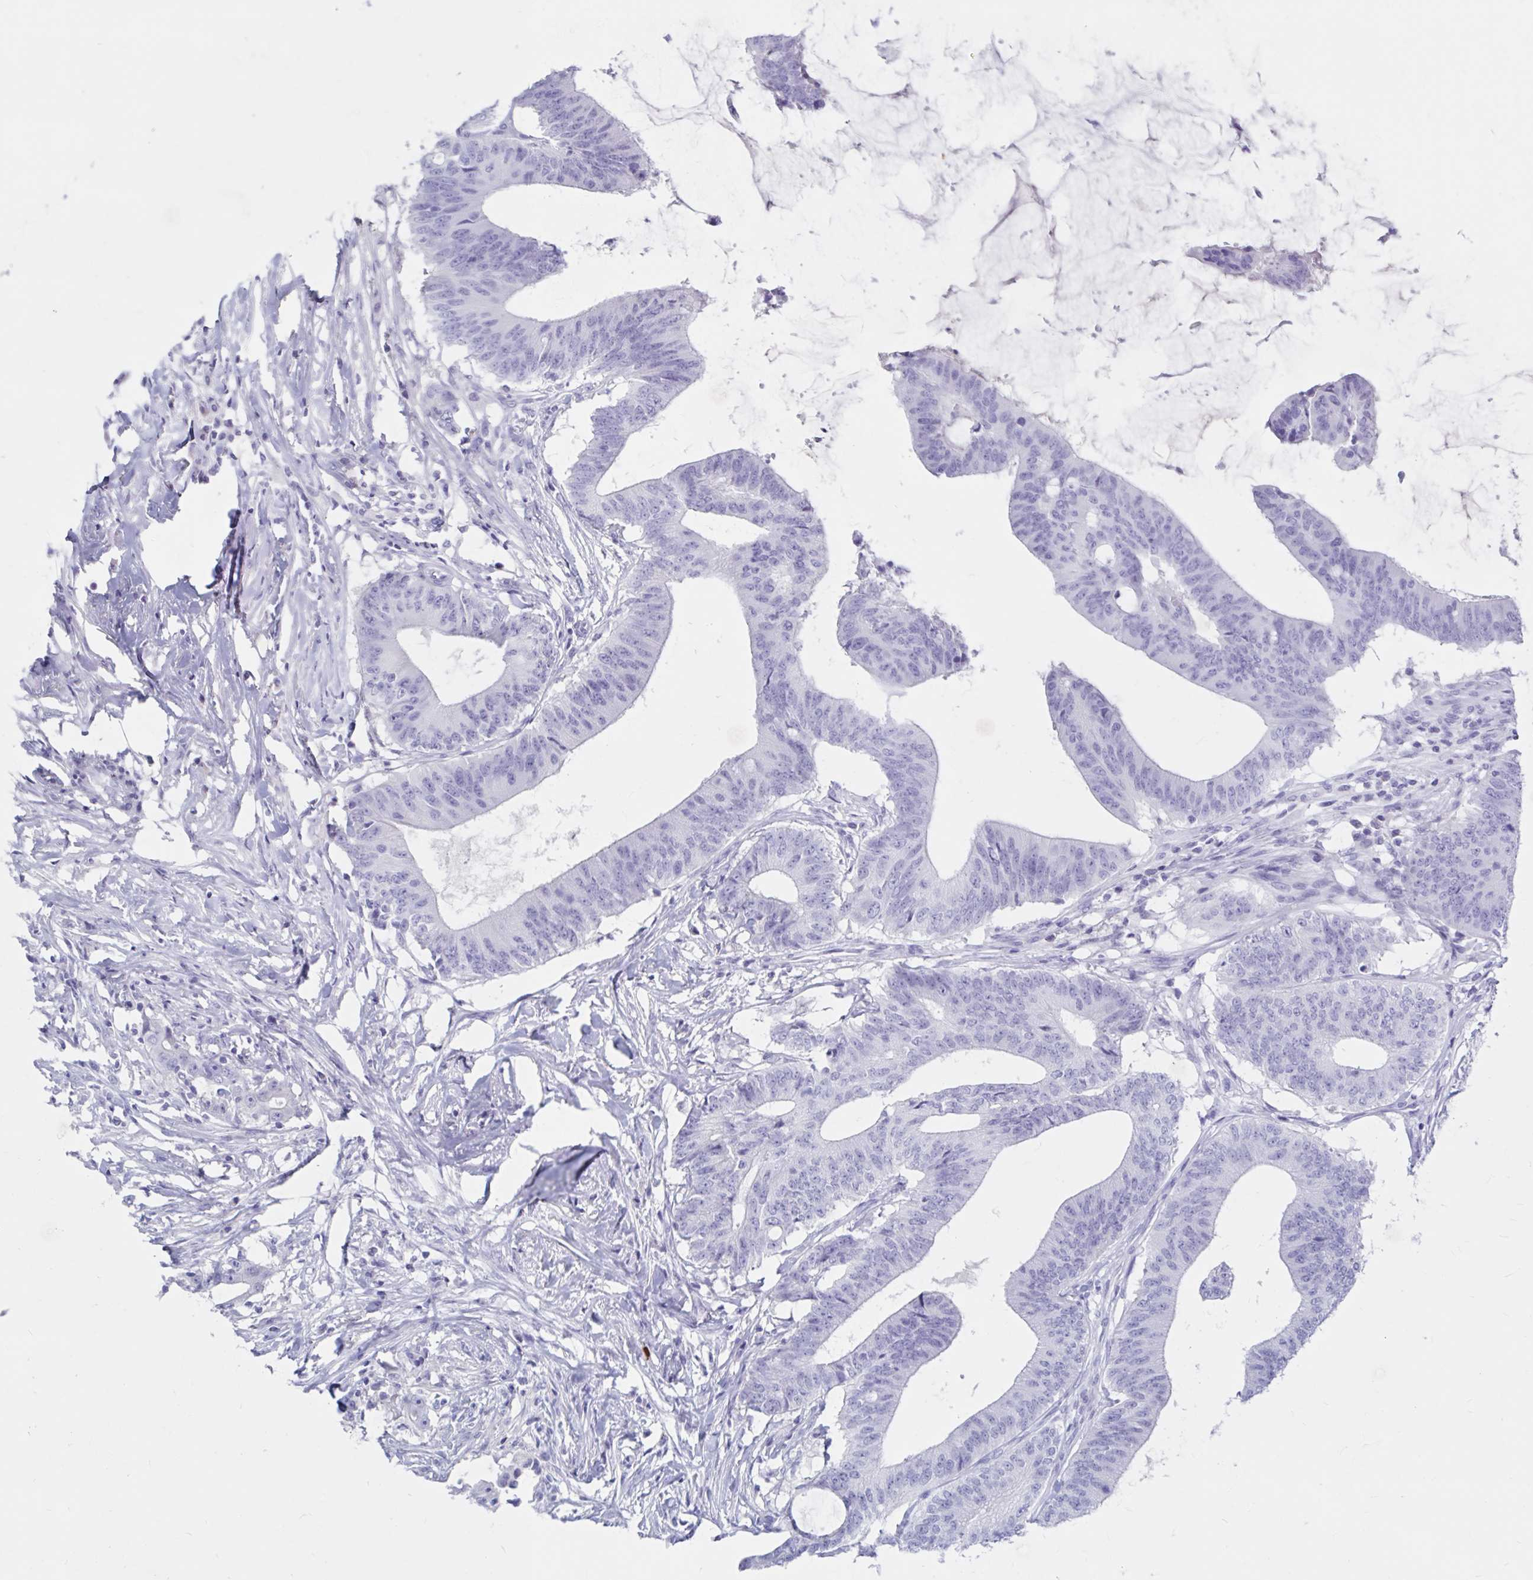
{"staining": {"intensity": "negative", "quantity": "none", "location": "none"}, "tissue": "colorectal cancer", "cell_type": "Tumor cells", "image_type": "cancer", "snomed": [{"axis": "morphology", "description": "Adenocarcinoma, NOS"}, {"axis": "topography", "description": "Colon"}], "caption": "Immunohistochemistry of colorectal cancer (adenocarcinoma) exhibits no positivity in tumor cells.", "gene": "DPEP3", "patient": {"sex": "female", "age": 43}}